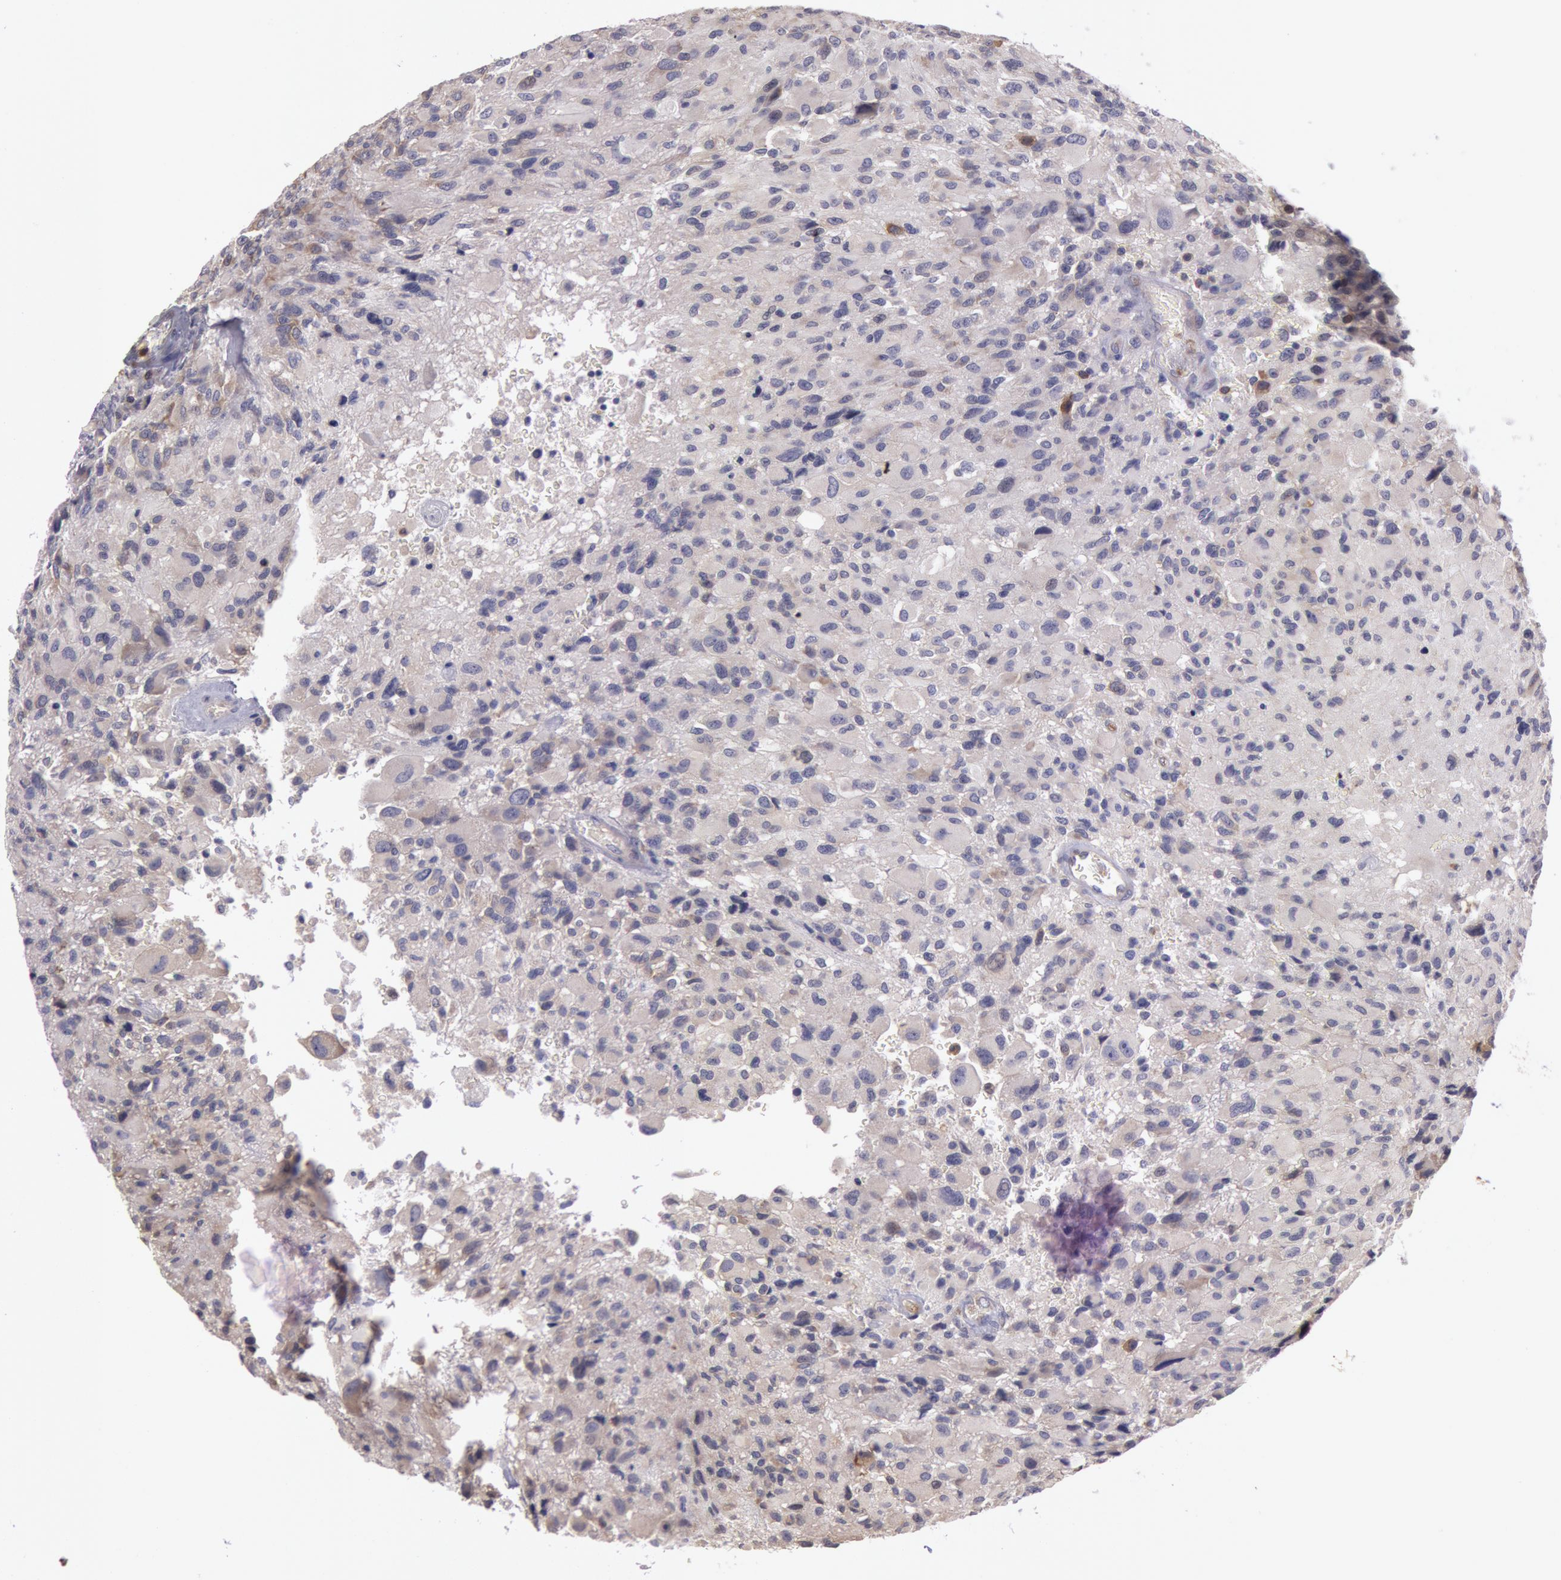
{"staining": {"intensity": "weak", "quantity": "<25%", "location": "cytoplasmic/membranous"}, "tissue": "glioma", "cell_type": "Tumor cells", "image_type": "cancer", "snomed": [{"axis": "morphology", "description": "Glioma, malignant, High grade"}, {"axis": "topography", "description": "Brain"}], "caption": "Immunohistochemical staining of glioma demonstrates no significant staining in tumor cells.", "gene": "NMT2", "patient": {"sex": "male", "age": 69}}